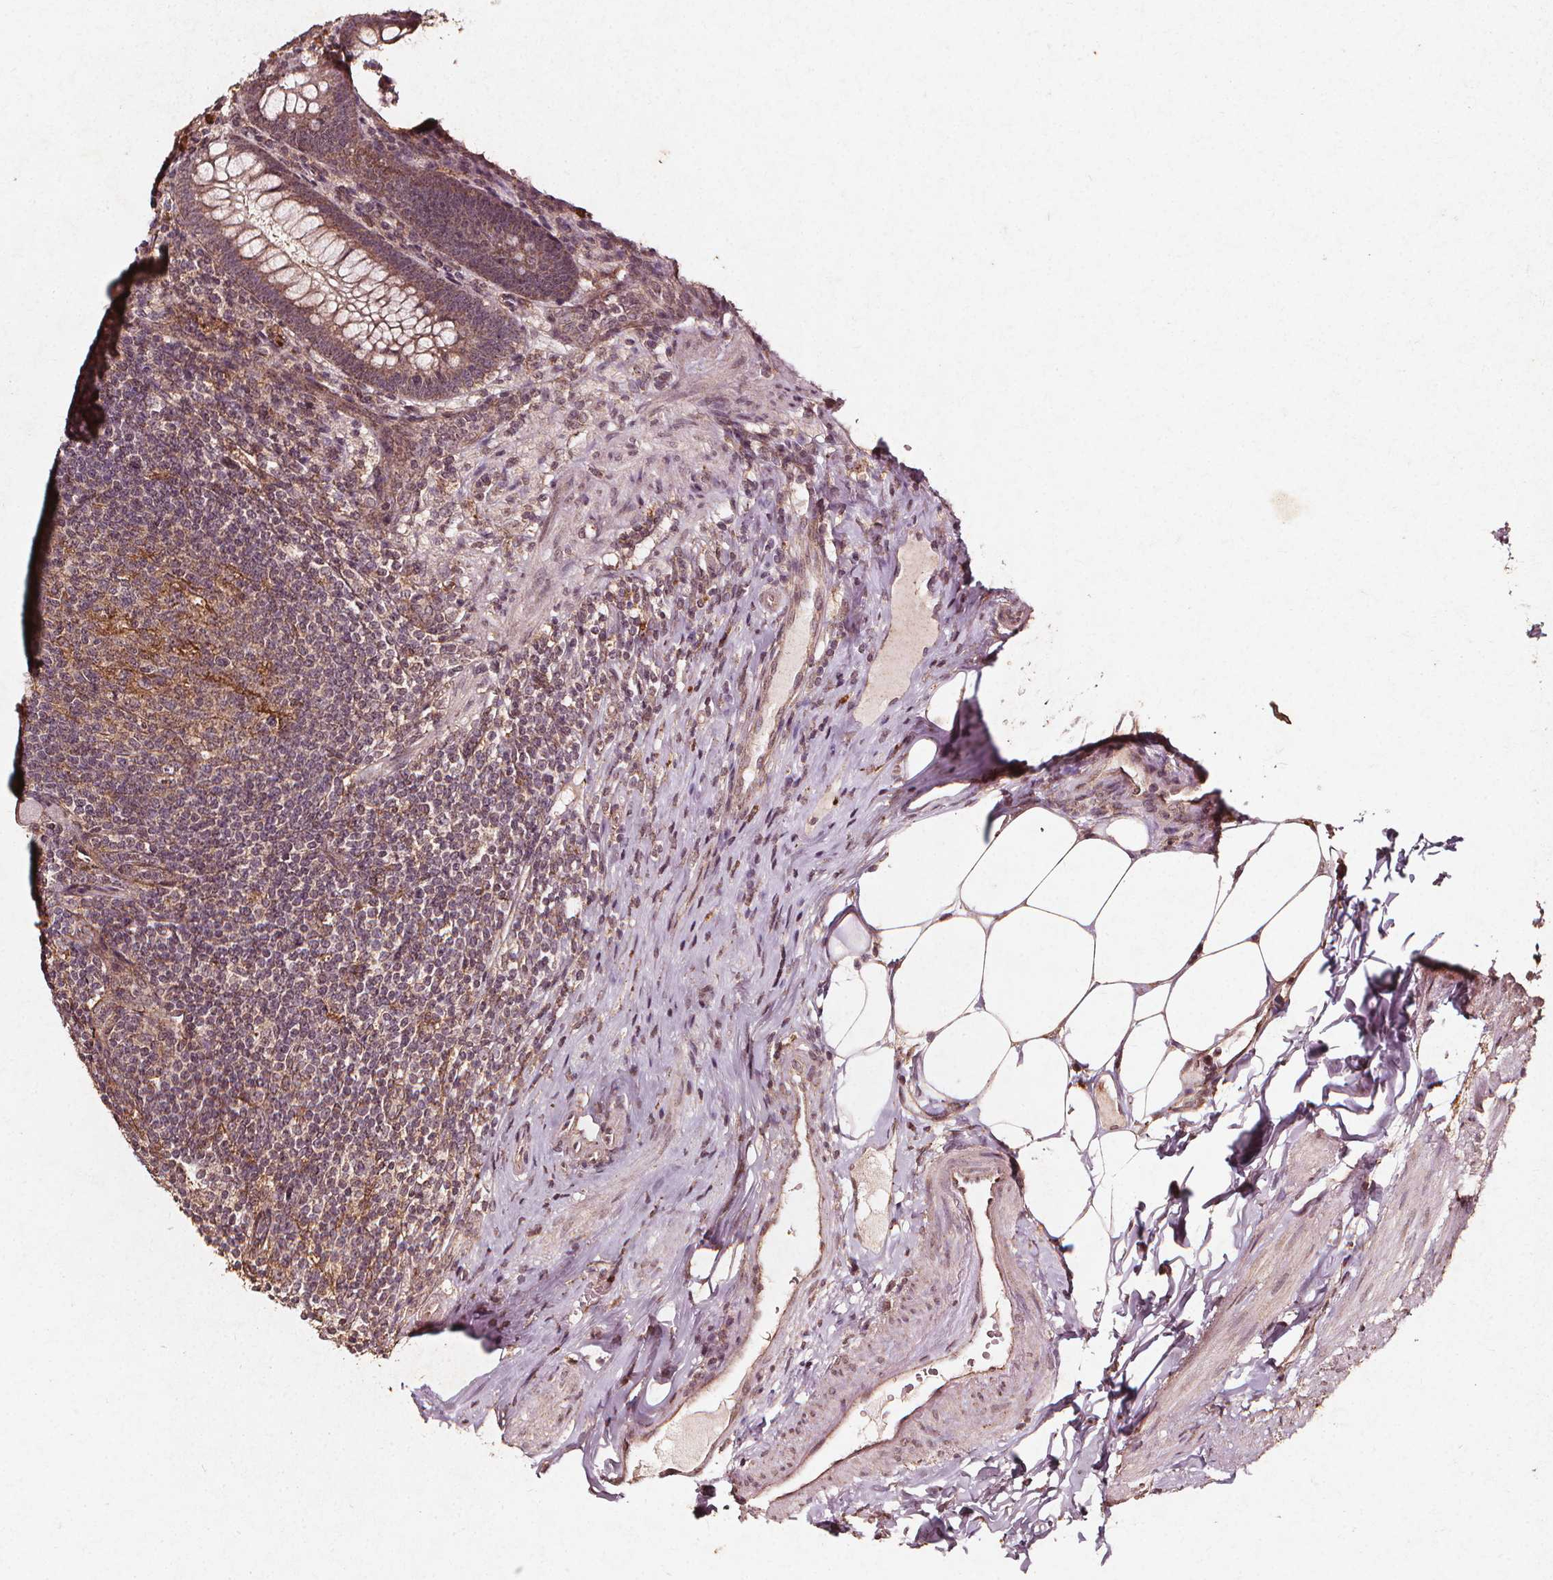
{"staining": {"intensity": "moderate", "quantity": "25%-75%", "location": "cytoplasmic/membranous"}, "tissue": "appendix", "cell_type": "Glandular cells", "image_type": "normal", "snomed": [{"axis": "morphology", "description": "Normal tissue, NOS"}, {"axis": "topography", "description": "Appendix"}], "caption": "Normal appendix was stained to show a protein in brown. There is medium levels of moderate cytoplasmic/membranous staining in about 25%-75% of glandular cells. The protein is shown in brown color, while the nuclei are stained blue.", "gene": "ABCA1", "patient": {"sex": "male", "age": 47}}